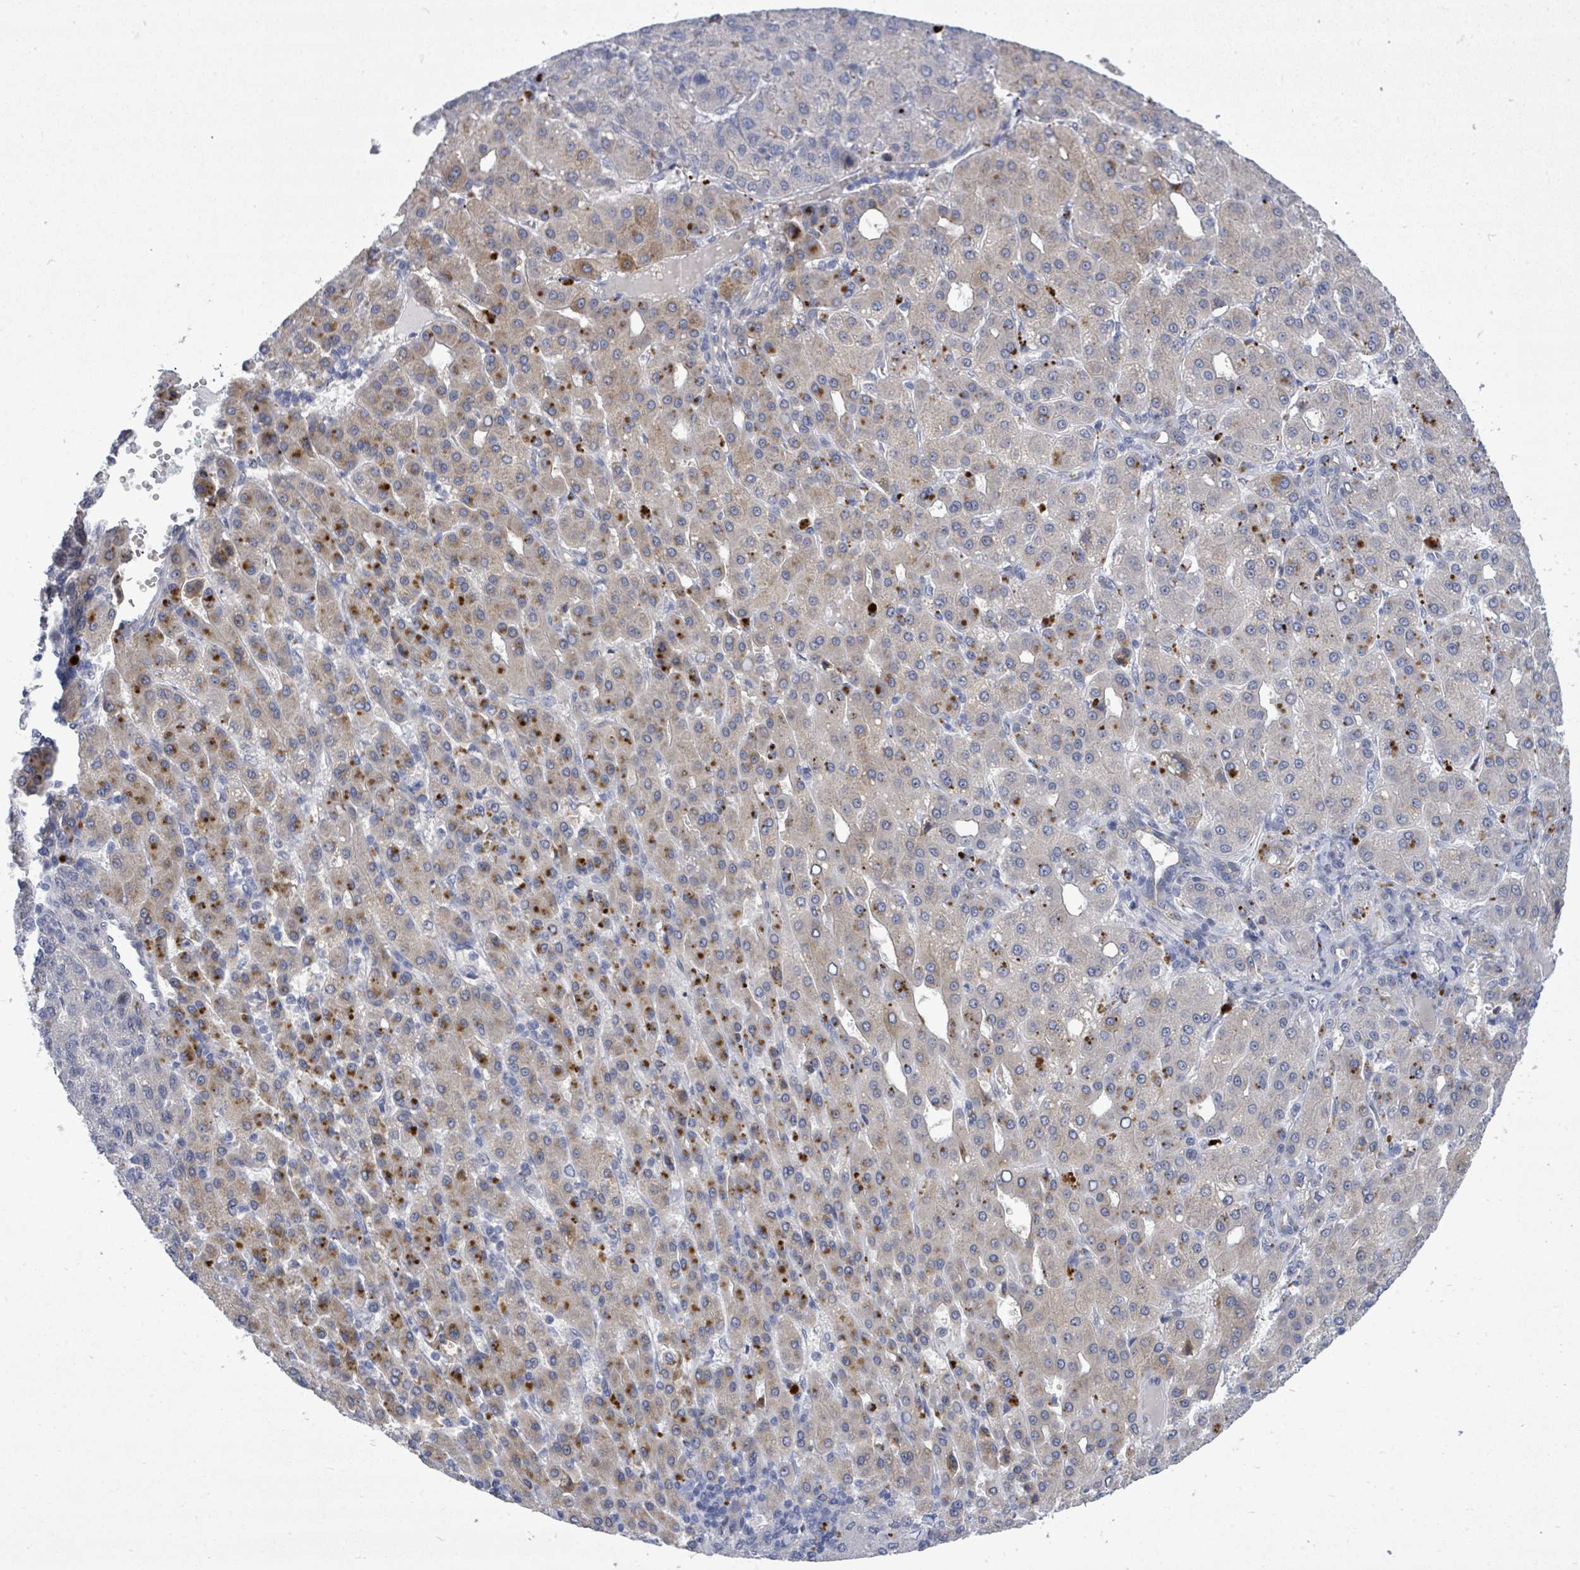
{"staining": {"intensity": "strong", "quantity": "<25%", "location": "cytoplasmic/membranous"}, "tissue": "liver cancer", "cell_type": "Tumor cells", "image_type": "cancer", "snomed": [{"axis": "morphology", "description": "Carcinoma, Hepatocellular, NOS"}, {"axis": "topography", "description": "Liver"}], "caption": "This is a histology image of IHC staining of liver cancer, which shows strong staining in the cytoplasmic/membranous of tumor cells.", "gene": "CT45A5", "patient": {"sex": "male", "age": 65}}